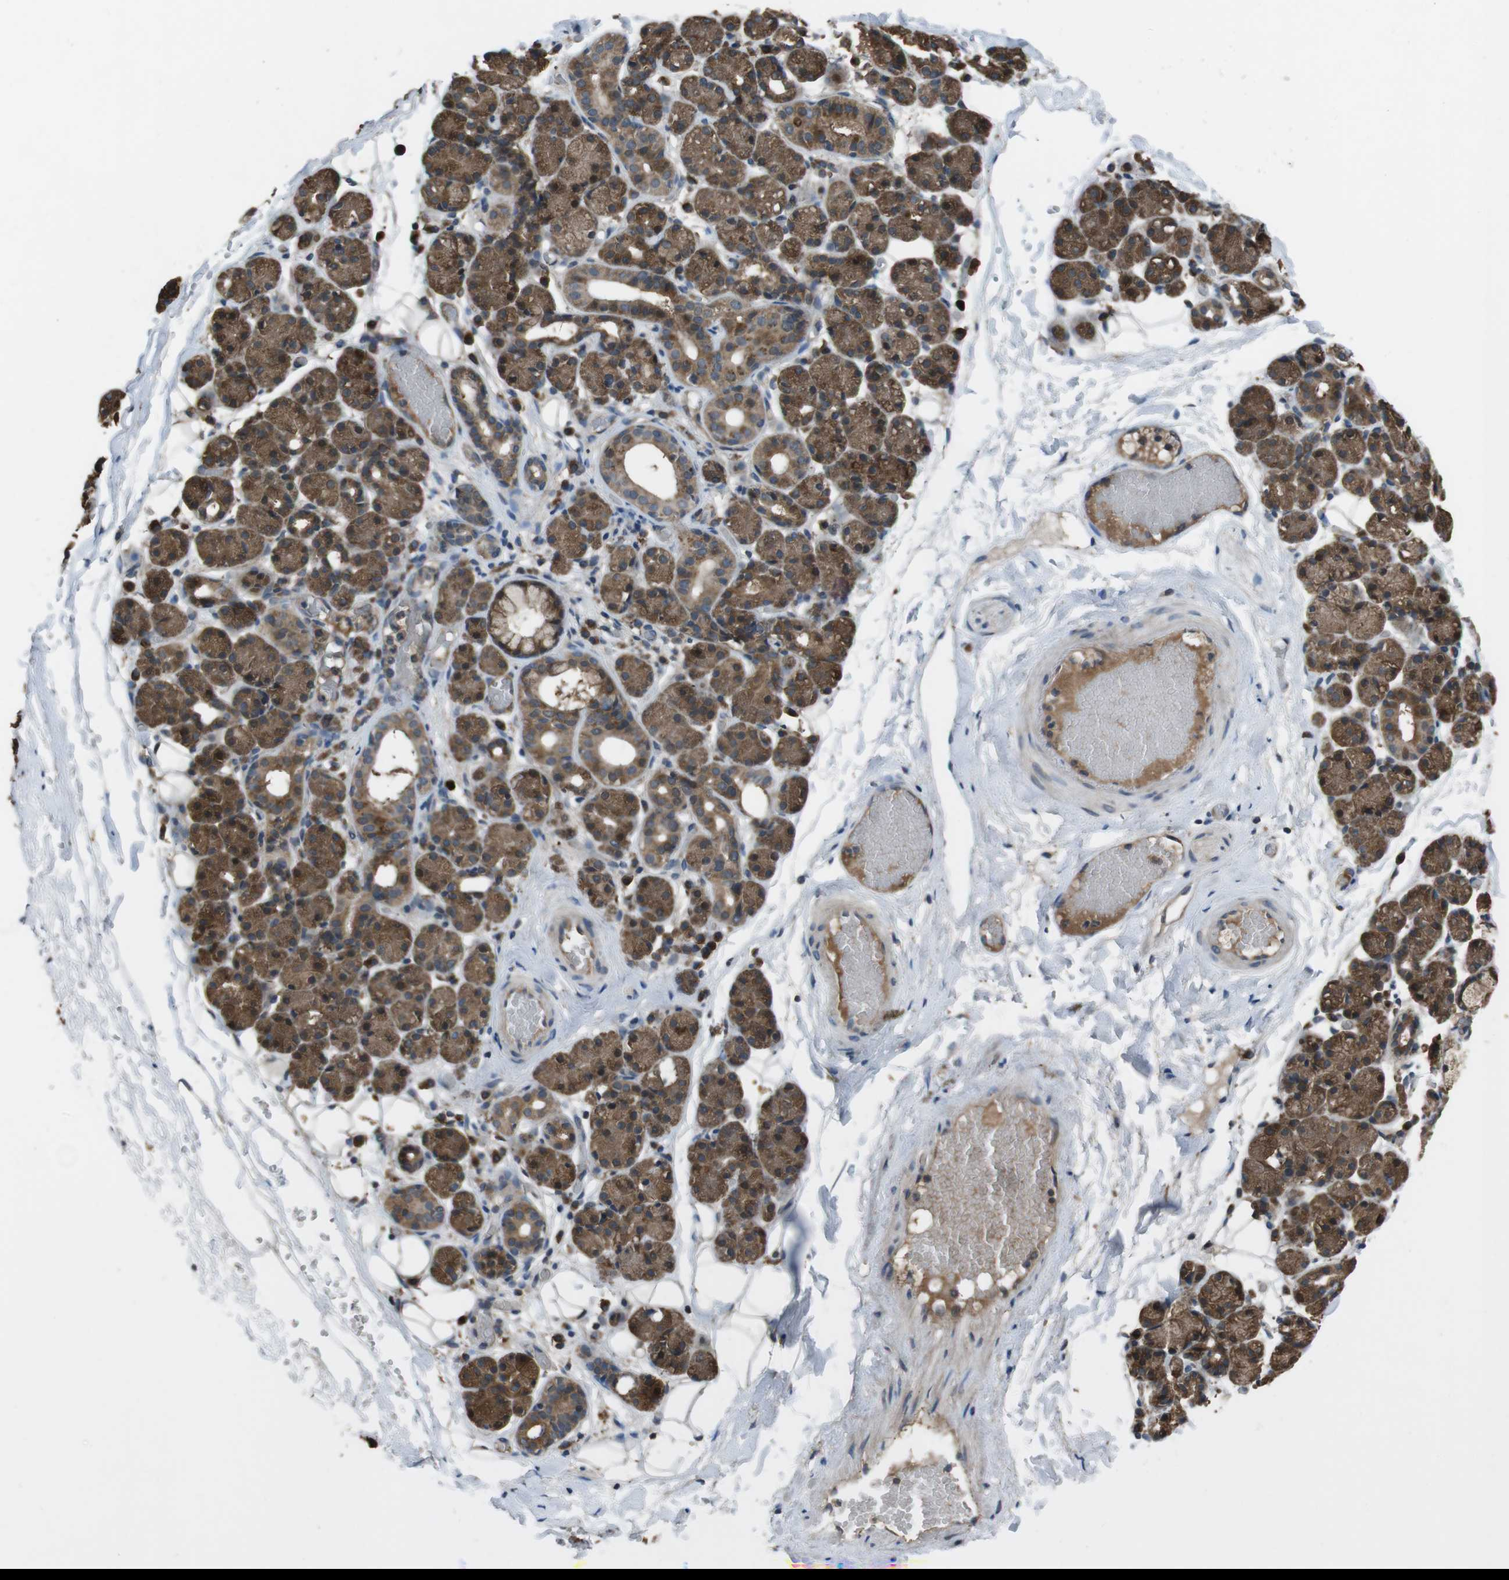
{"staining": {"intensity": "strong", "quantity": ">75%", "location": "cytoplasmic/membranous"}, "tissue": "salivary gland", "cell_type": "Glandular cells", "image_type": "normal", "snomed": [{"axis": "morphology", "description": "Normal tissue, NOS"}, {"axis": "topography", "description": "Salivary gland"}], "caption": "Unremarkable salivary gland shows strong cytoplasmic/membranous staining in approximately >75% of glandular cells (Brightfield microscopy of DAB IHC at high magnification)..", "gene": "SLC22A23", "patient": {"sex": "male", "age": 63}}